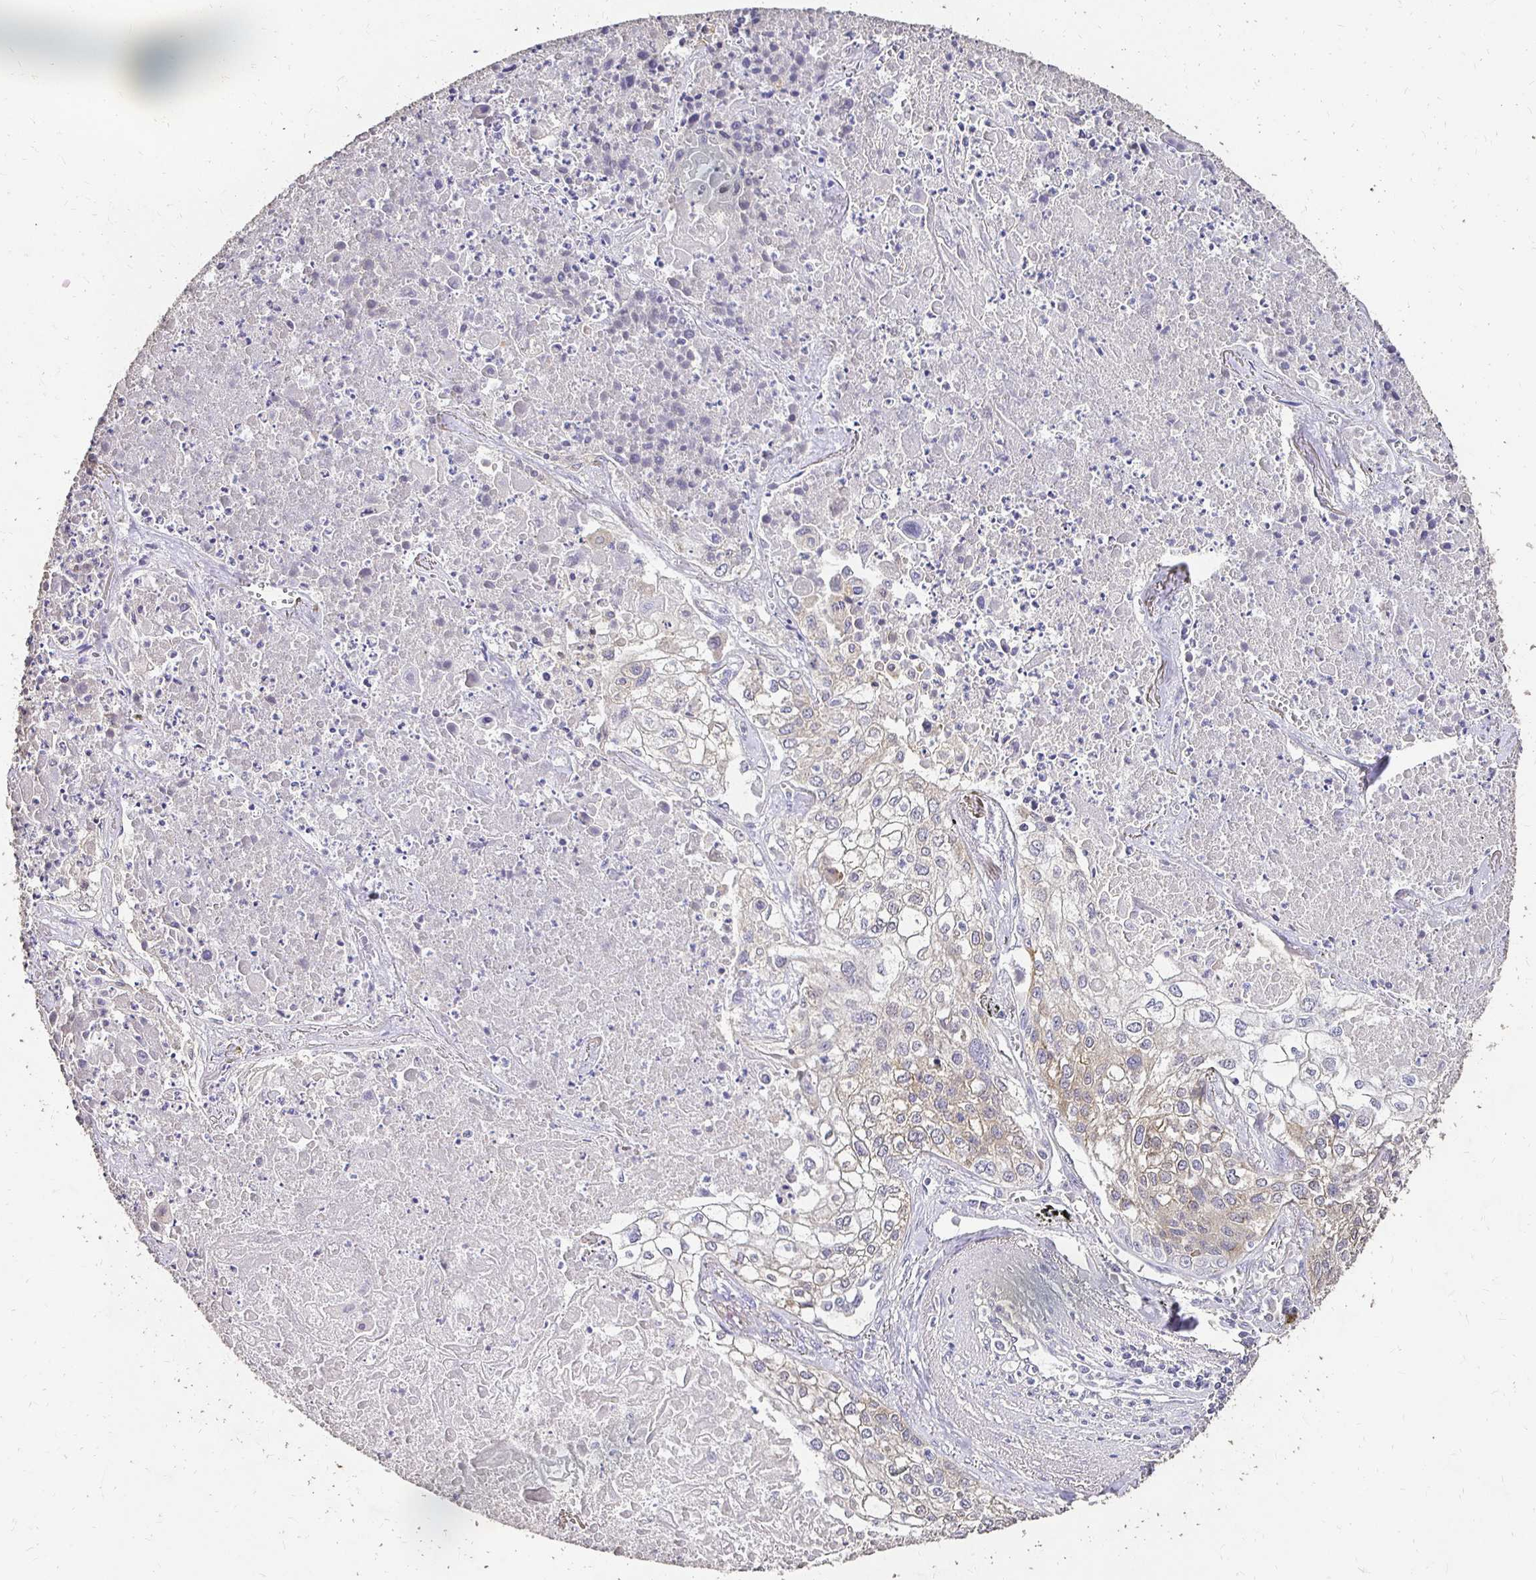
{"staining": {"intensity": "weak", "quantity": "<25%", "location": "cytoplasmic/membranous"}, "tissue": "lung cancer", "cell_type": "Tumor cells", "image_type": "cancer", "snomed": [{"axis": "morphology", "description": "Squamous cell carcinoma, NOS"}, {"axis": "topography", "description": "Lung"}], "caption": "Tumor cells are negative for brown protein staining in squamous cell carcinoma (lung).", "gene": "UGT1A6", "patient": {"sex": "male", "age": 74}}